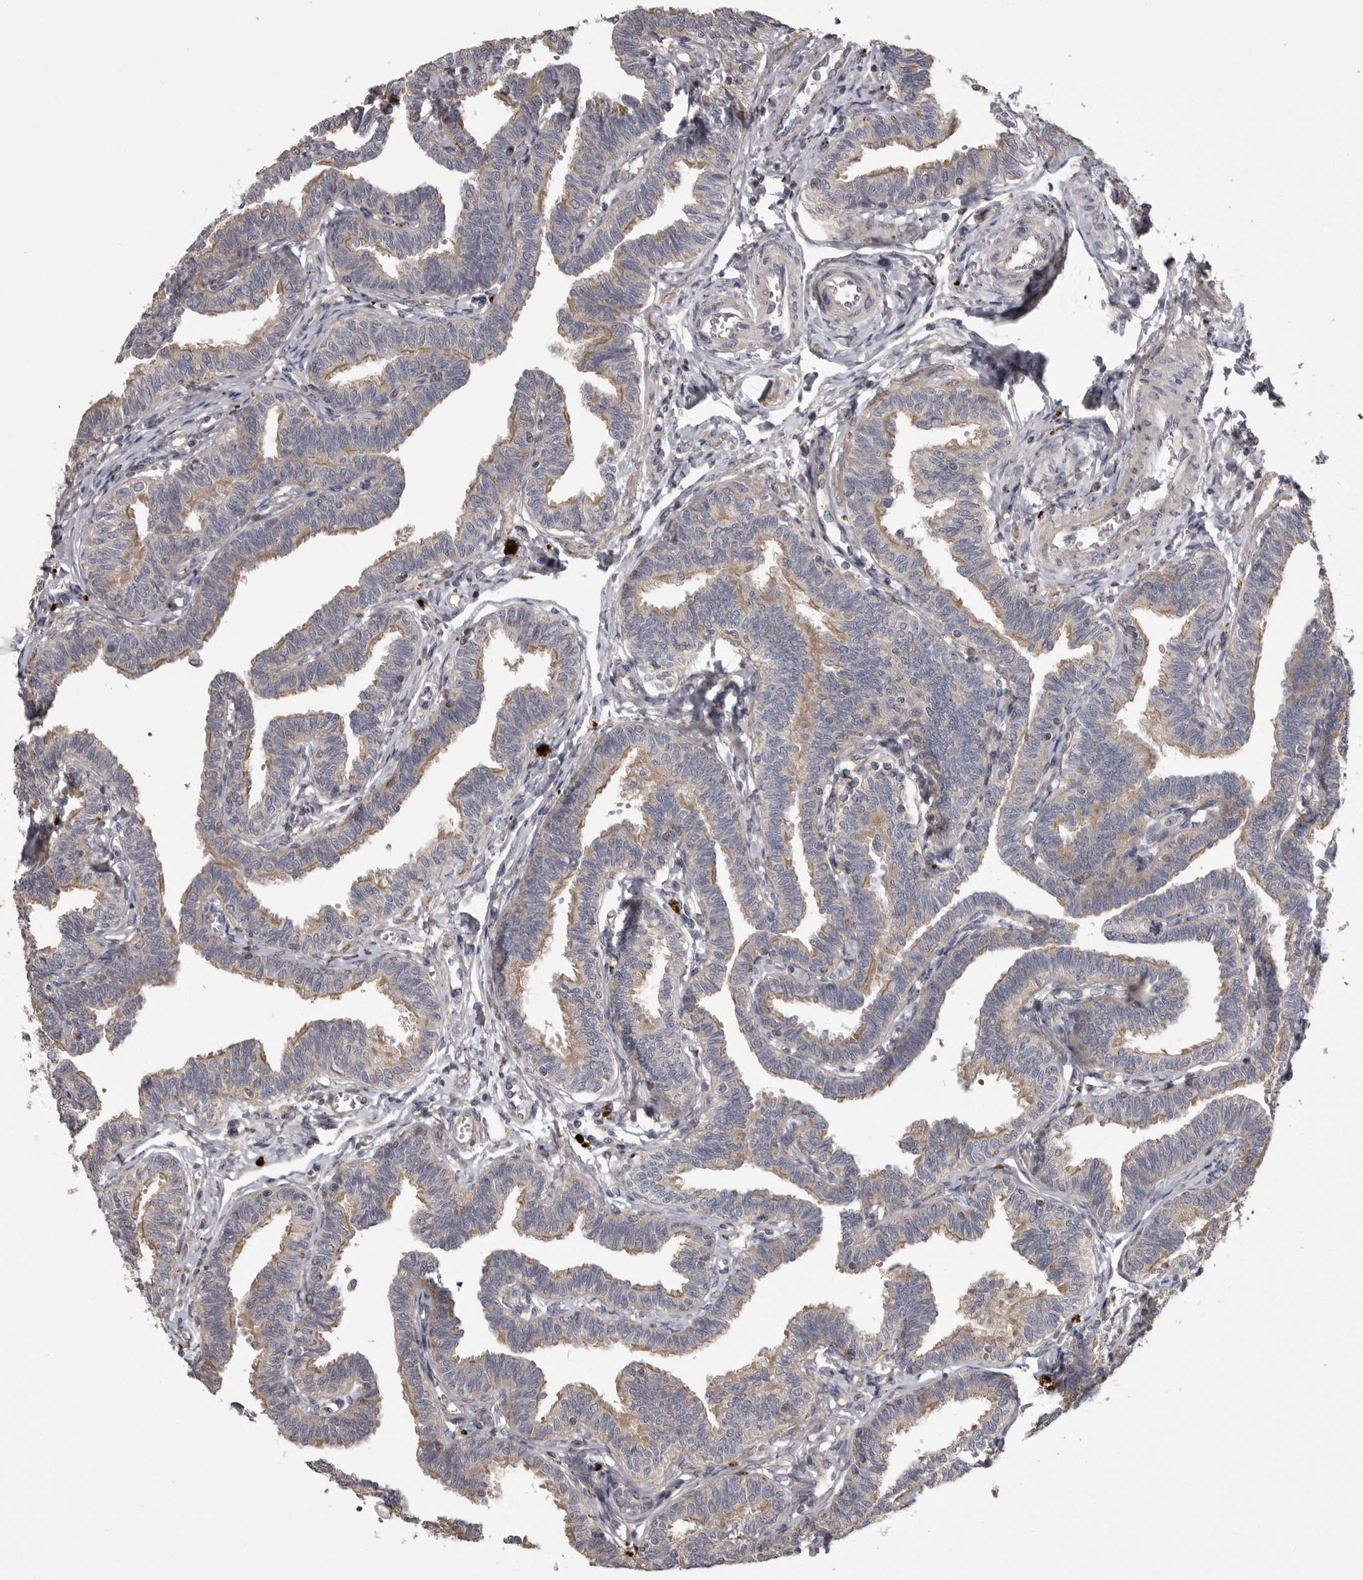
{"staining": {"intensity": "moderate", "quantity": "25%-75%", "location": "cytoplasmic/membranous"}, "tissue": "fallopian tube", "cell_type": "Glandular cells", "image_type": "normal", "snomed": [{"axis": "morphology", "description": "Normal tissue, NOS"}, {"axis": "topography", "description": "Fallopian tube"}, {"axis": "topography", "description": "Ovary"}], "caption": "A brown stain highlights moderate cytoplasmic/membranous expression of a protein in glandular cells of normal human fallopian tube. (IHC, brightfield microscopy, high magnification).", "gene": "WDR47", "patient": {"sex": "female", "age": 23}}